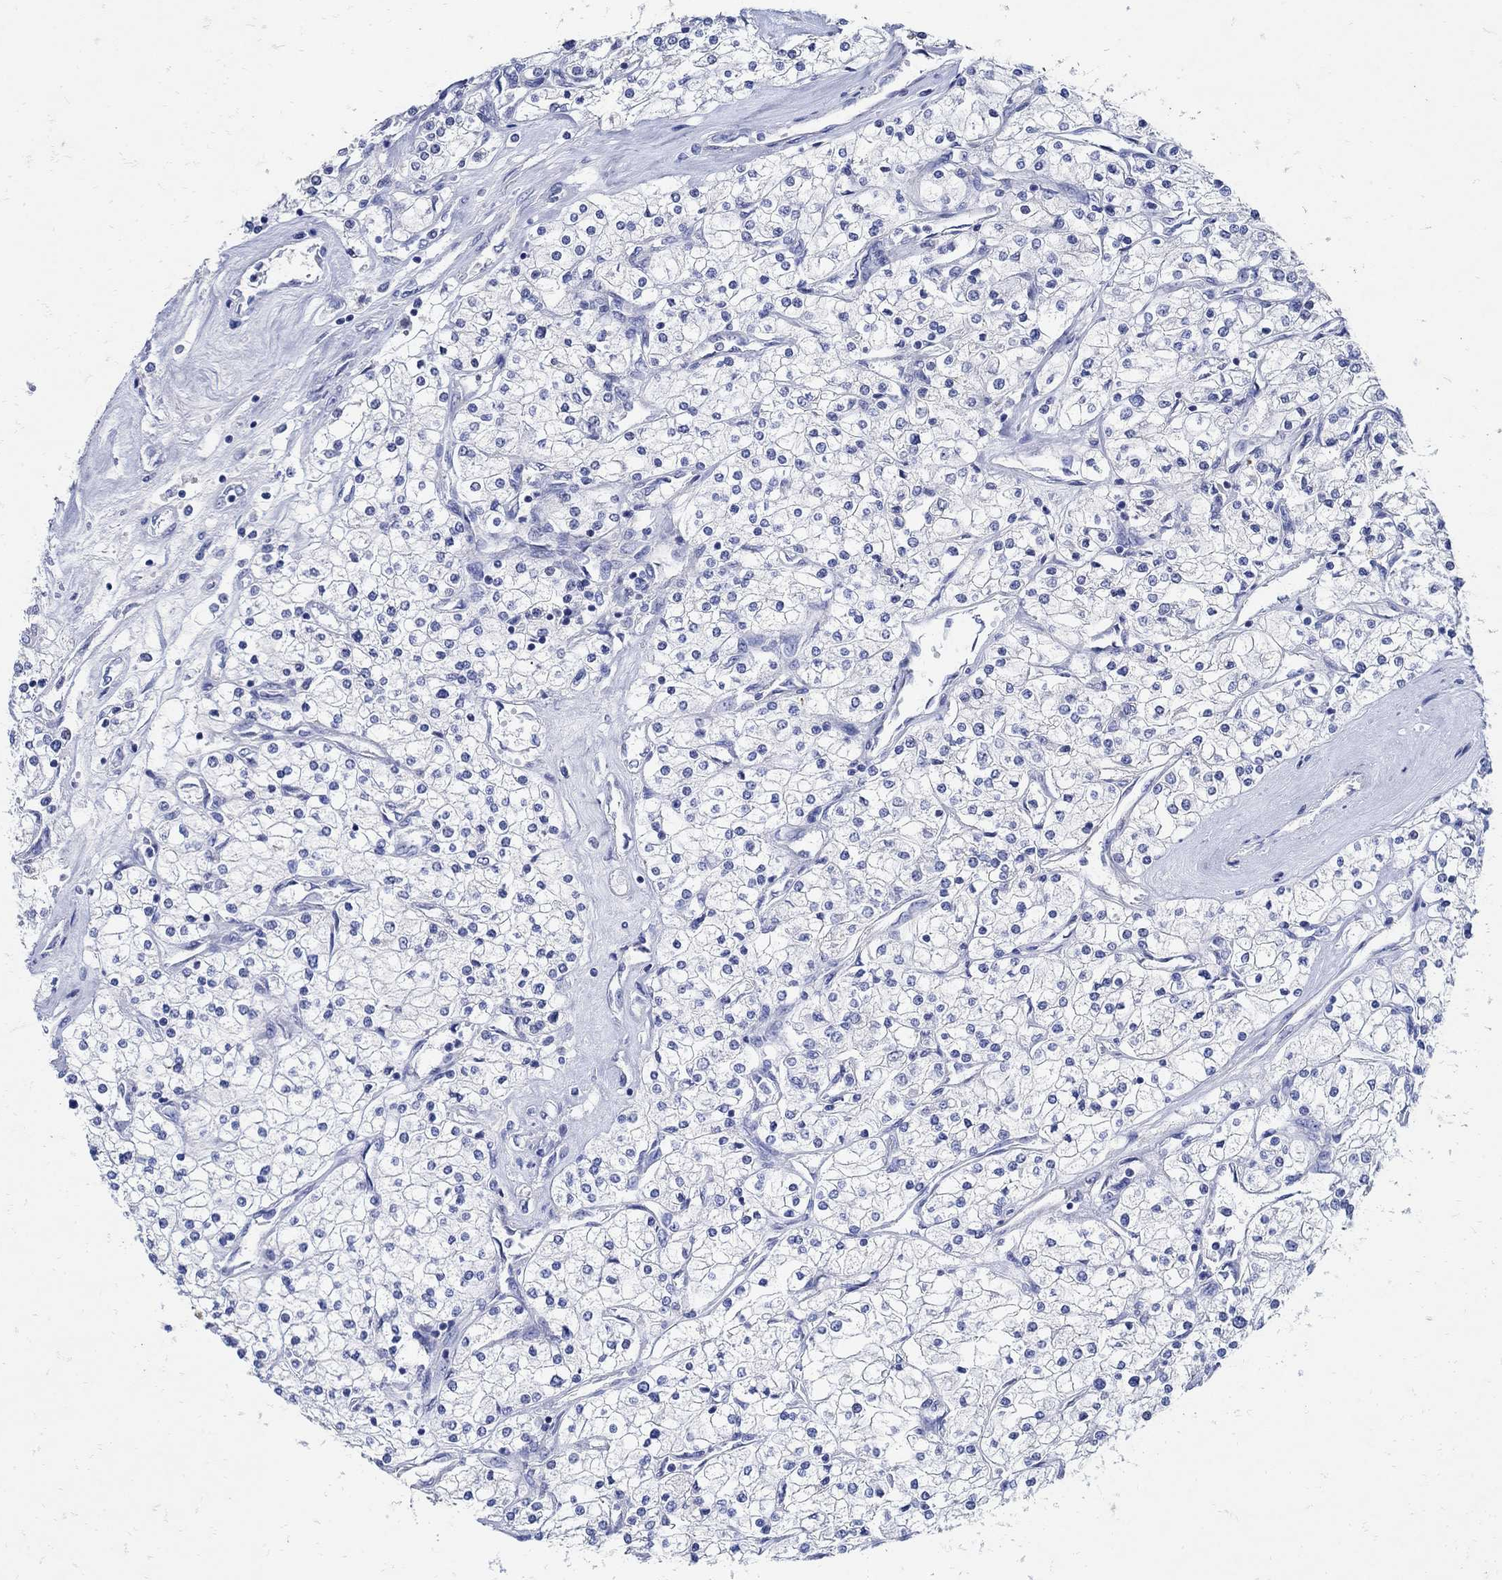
{"staining": {"intensity": "moderate", "quantity": "<25%", "location": "nuclear"}, "tissue": "renal cancer", "cell_type": "Tumor cells", "image_type": "cancer", "snomed": [{"axis": "morphology", "description": "Adenocarcinoma, NOS"}, {"axis": "topography", "description": "Kidney"}], "caption": "There is low levels of moderate nuclear staining in tumor cells of renal cancer, as demonstrated by immunohistochemical staining (brown color).", "gene": "NOS1", "patient": {"sex": "male", "age": 80}}